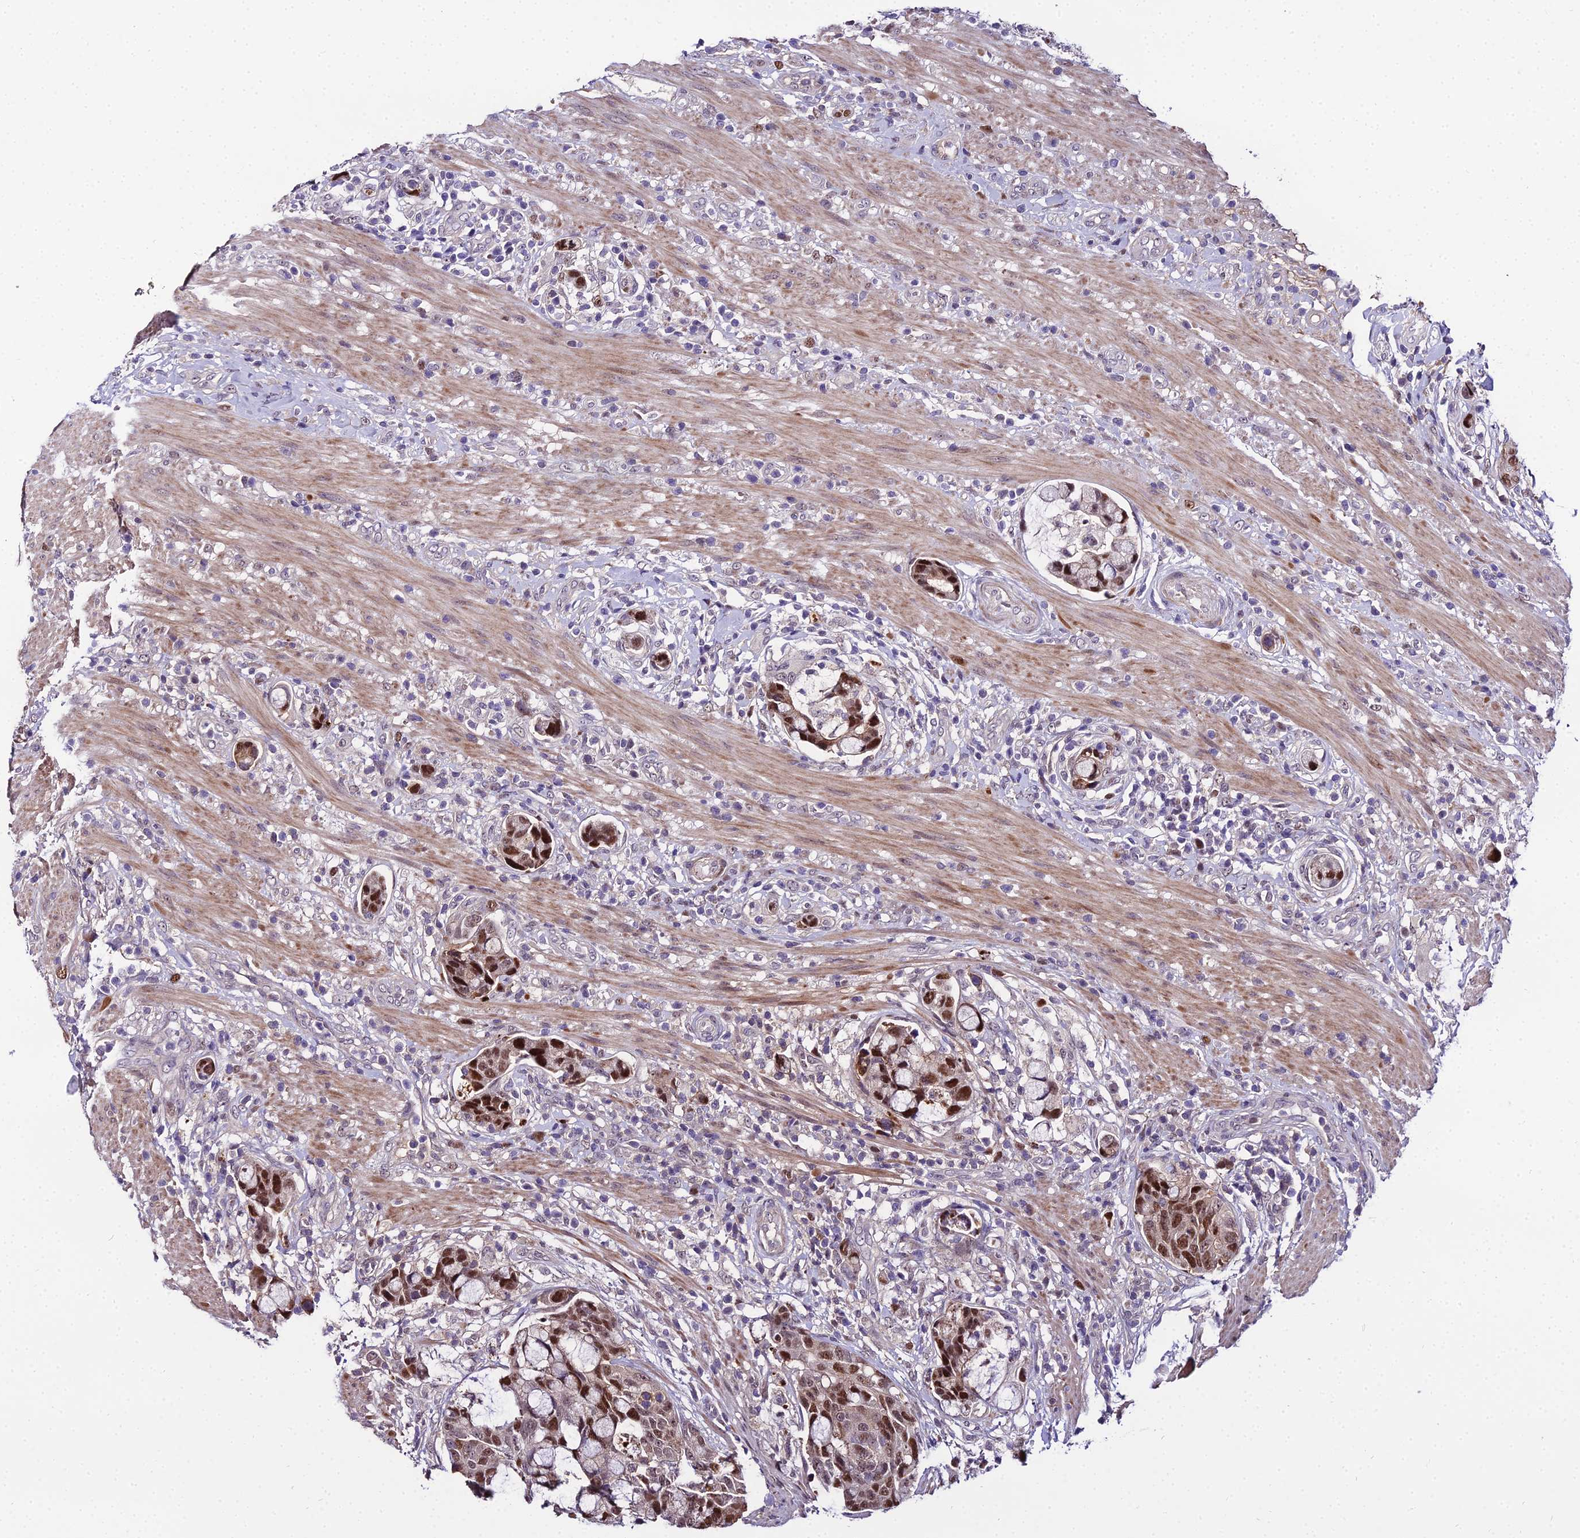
{"staining": {"intensity": "strong", "quantity": "25%-75%", "location": "nuclear"}, "tissue": "colorectal cancer", "cell_type": "Tumor cells", "image_type": "cancer", "snomed": [{"axis": "morphology", "description": "Adenocarcinoma, NOS"}, {"axis": "topography", "description": "Colon"}], "caption": "Brown immunohistochemical staining in colorectal cancer shows strong nuclear expression in about 25%-75% of tumor cells.", "gene": "TRIML2", "patient": {"sex": "female", "age": 82}}